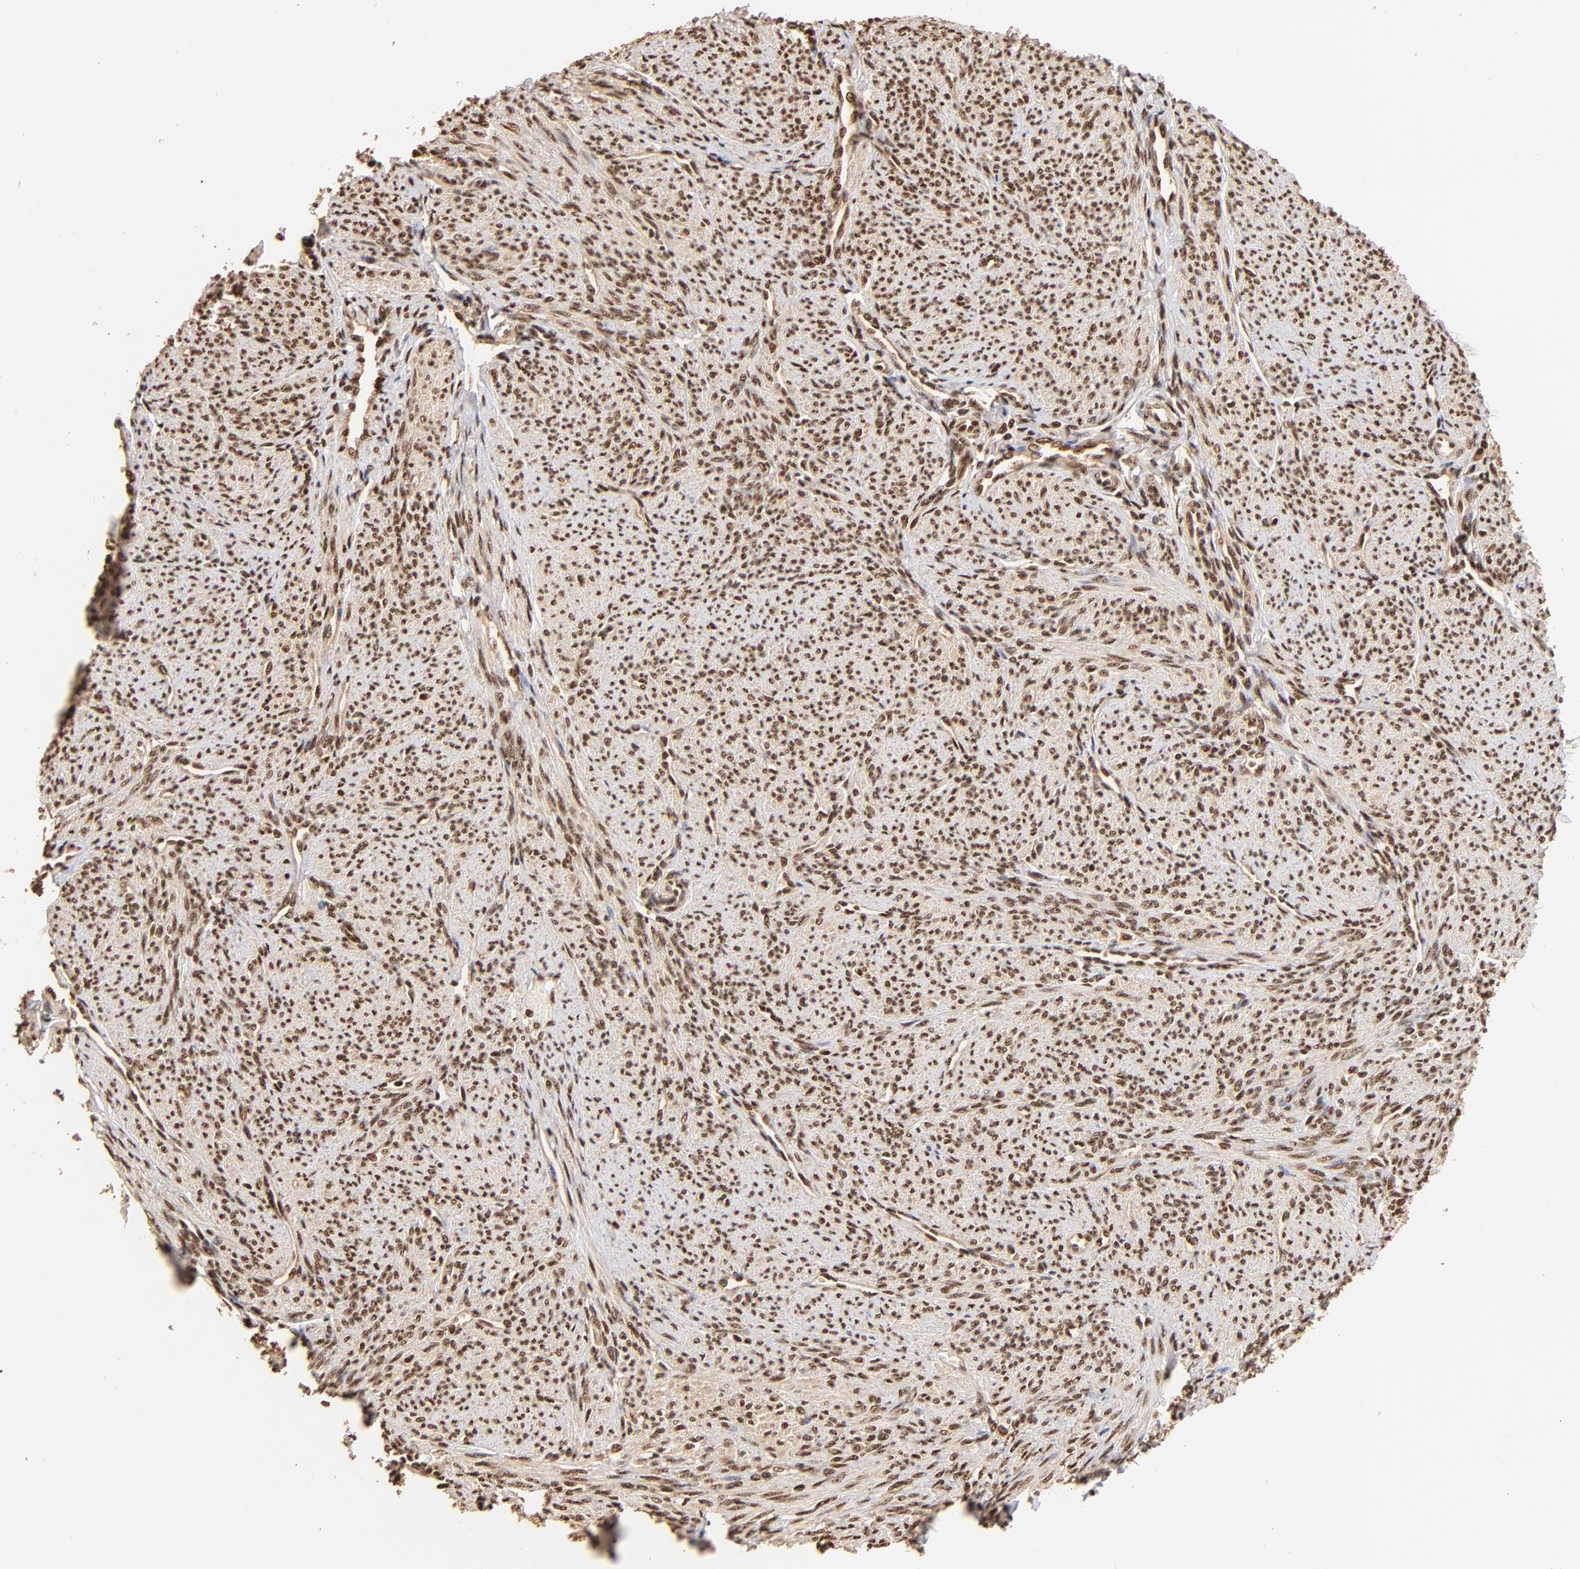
{"staining": {"intensity": "strong", "quantity": ">75%", "location": "nuclear"}, "tissue": "smooth muscle", "cell_type": "Smooth muscle cells", "image_type": "normal", "snomed": [{"axis": "morphology", "description": "Normal tissue, NOS"}, {"axis": "topography", "description": "Smooth muscle"}], "caption": "Immunohistochemical staining of benign human smooth muscle demonstrates high levels of strong nuclear expression in about >75% of smooth muscle cells. (DAB = brown stain, brightfield microscopy at high magnification).", "gene": "MED12", "patient": {"sex": "female", "age": 65}}